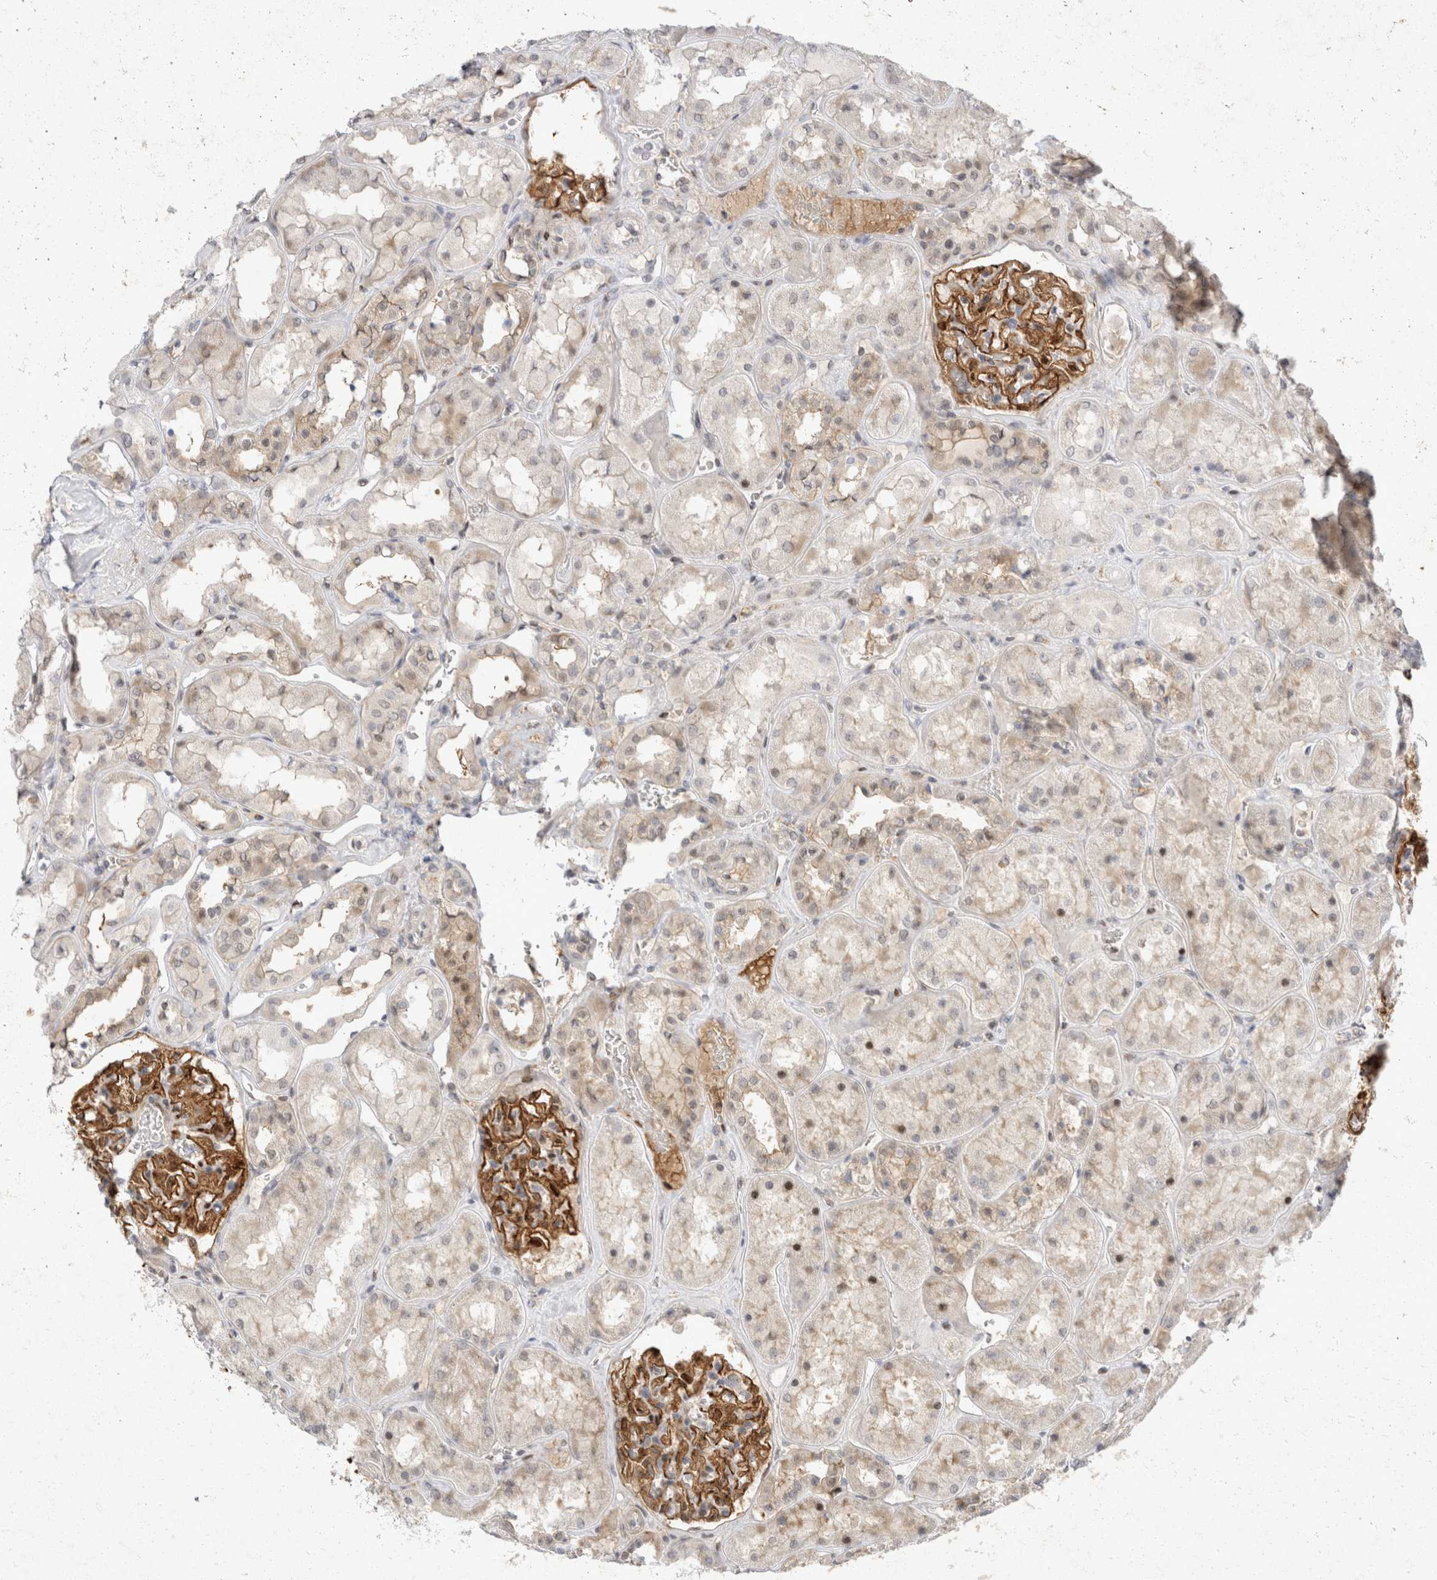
{"staining": {"intensity": "strong", "quantity": ">75%", "location": "cytoplasmic/membranous,nuclear"}, "tissue": "kidney", "cell_type": "Cells in glomeruli", "image_type": "normal", "snomed": [{"axis": "morphology", "description": "Normal tissue, NOS"}, {"axis": "topography", "description": "Kidney"}], "caption": "Brown immunohistochemical staining in normal human kidney exhibits strong cytoplasmic/membranous,nuclear expression in about >75% of cells in glomeruli.", "gene": "TOM1L2", "patient": {"sex": "male", "age": 70}}